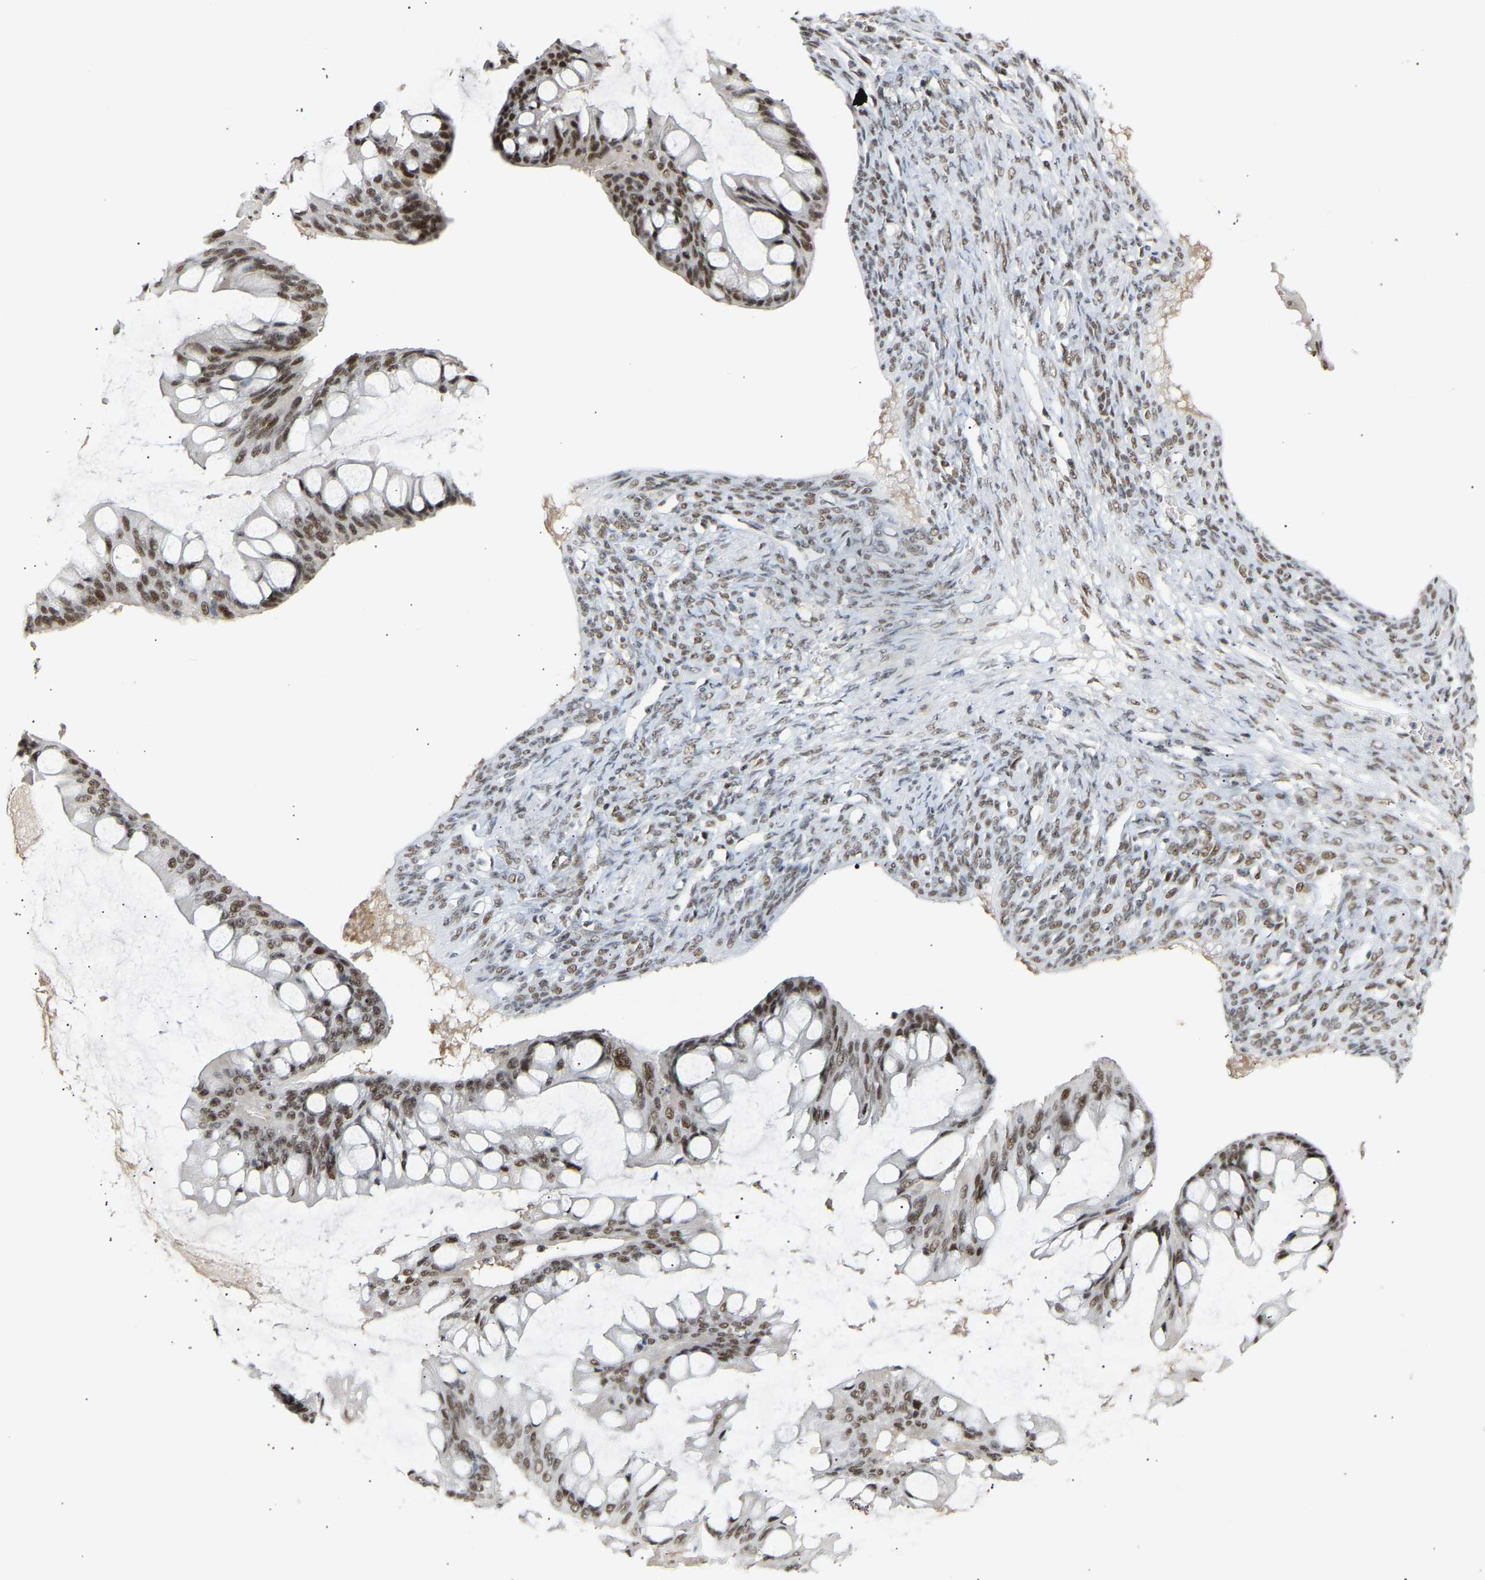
{"staining": {"intensity": "moderate", "quantity": ">75%", "location": "nuclear"}, "tissue": "ovarian cancer", "cell_type": "Tumor cells", "image_type": "cancer", "snomed": [{"axis": "morphology", "description": "Cystadenocarcinoma, mucinous, NOS"}, {"axis": "topography", "description": "Ovary"}], "caption": "The photomicrograph displays immunohistochemical staining of ovarian mucinous cystadenocarcinoma. There is moderate nuclear staining is appreciated in approximately >75% of tumor cells. (DAB = brown stain, brightfield microscopy at high magnification).", "gene": "NELFB", "patient": {"sex": "female", "age": 73}}